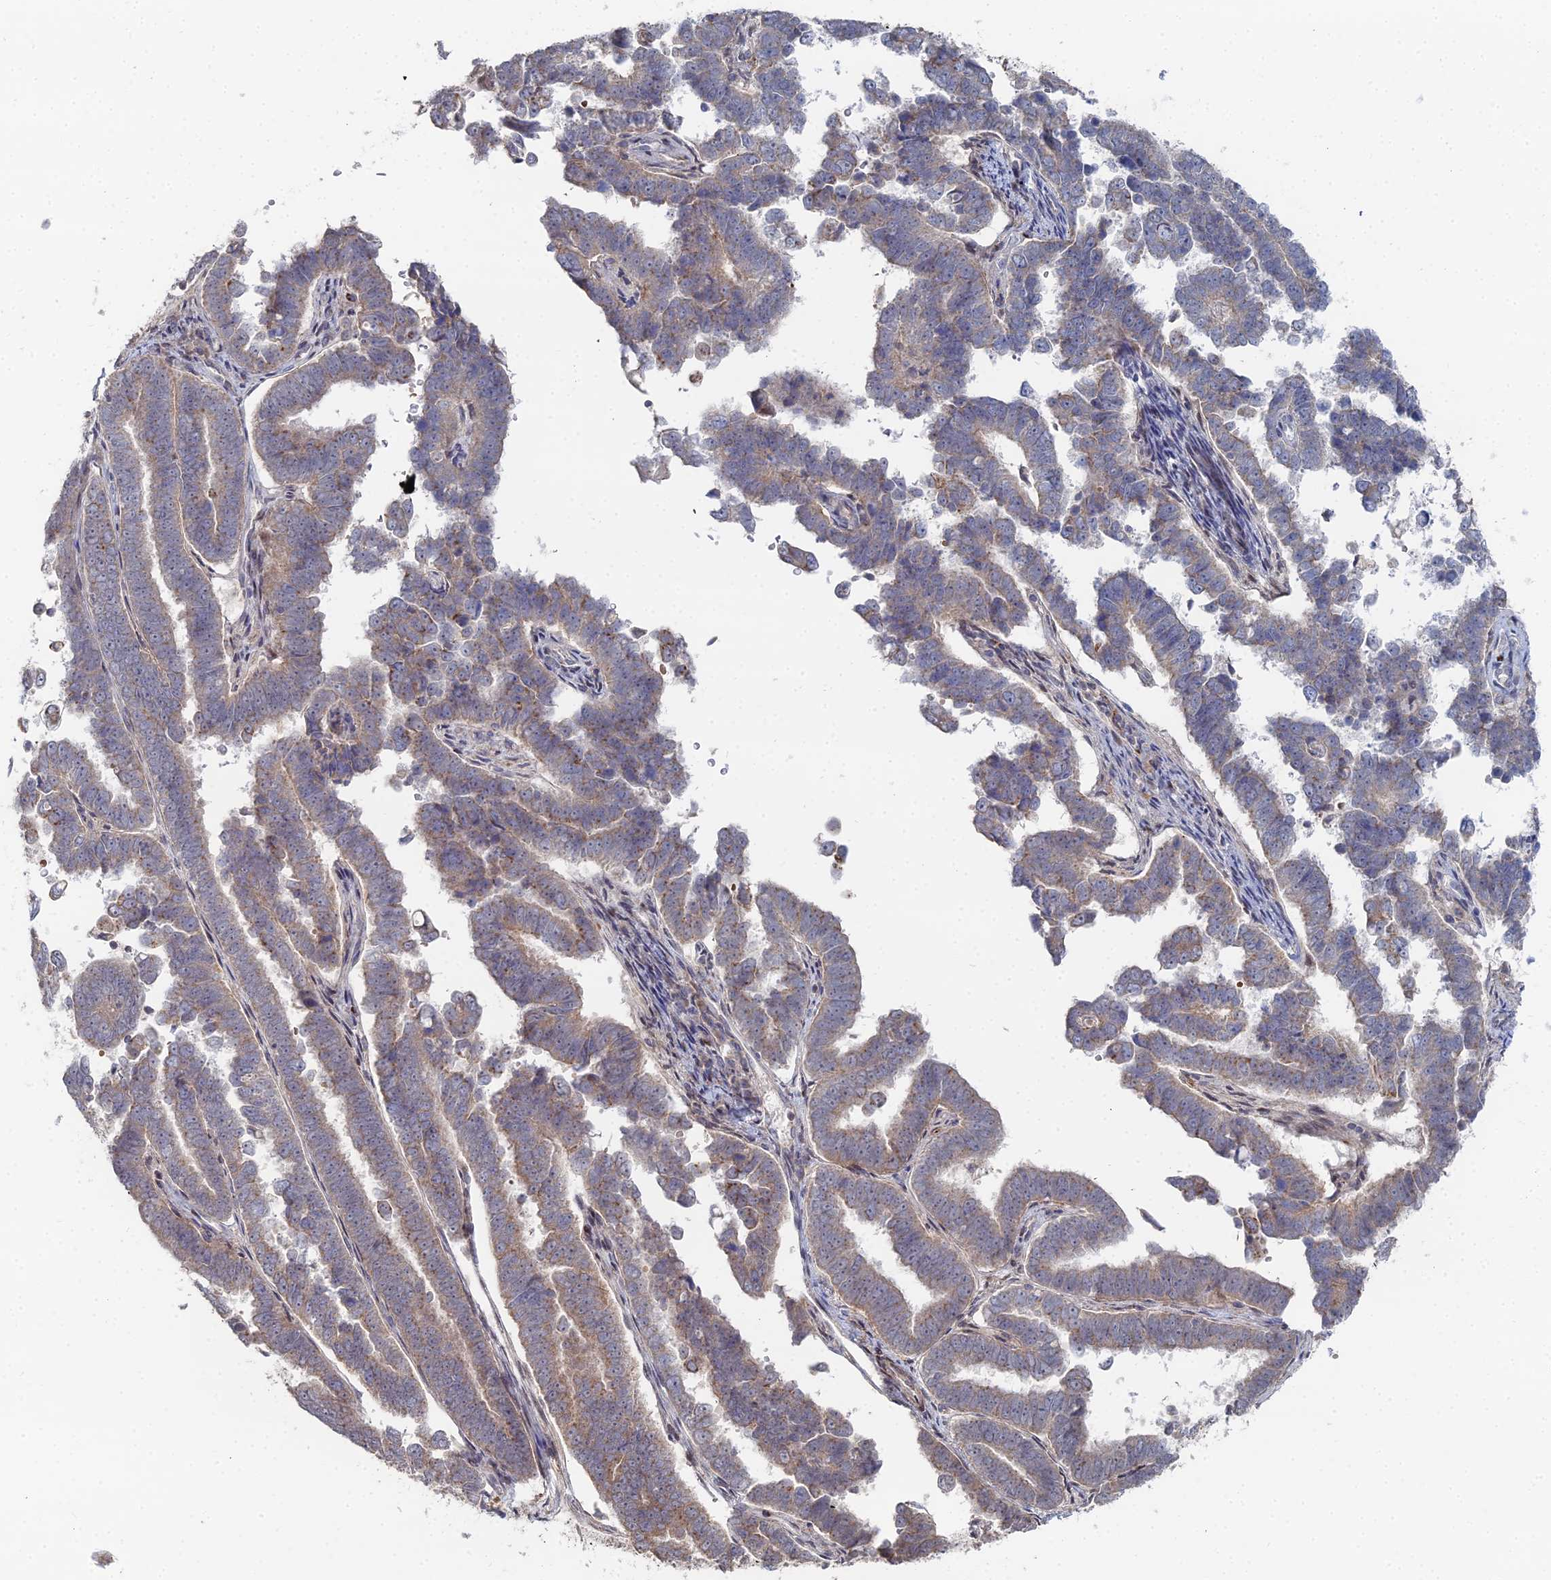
{"staining": {"intensity": "weak", "quantity": "25%-75%", "location": "cytoplasmic/membranous"}, "tissue": "endometrial cancer", "cell_type": "Tumor cells", "image_type": "cancer", "snomed": [{"axis": "morphology", "description": "Adenocarcinoma, NOS"}, {"axis": "topography", "description": "Endometrium"}], "caption": "There is low levels of weak cytoplasmic/membranous expression in tumor cells of endometrial cancer (adenocarcinoma), as demonstrated by immunohistochemical staining (brown color).", "gene": "SGMS1", "patient": {"sex": "female", "age": 75}}